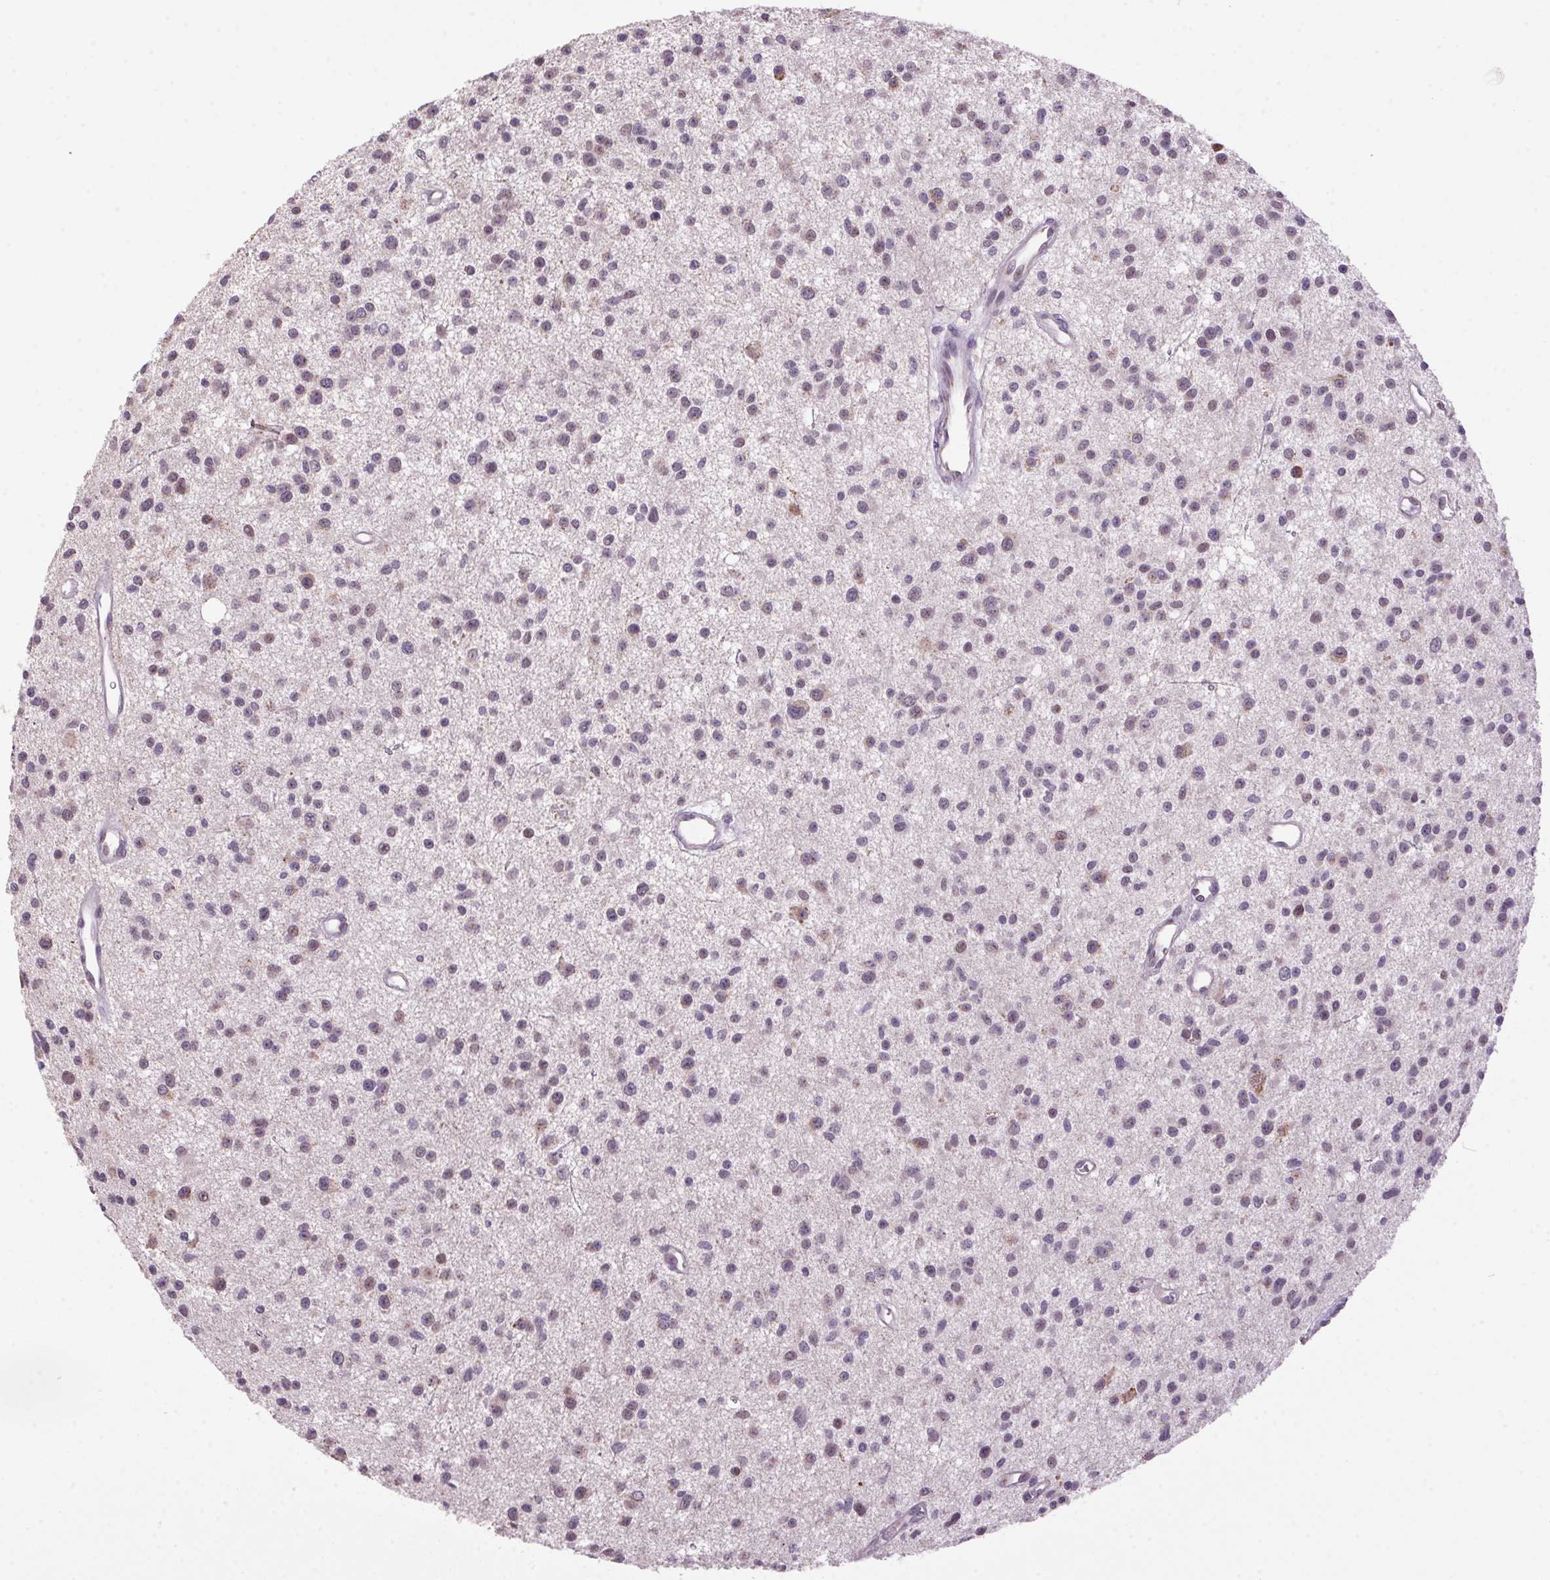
{"staining": {"intensity": "weak", "quantity": "<25%", "location": "cytoplasmic/membranous"}, "tissue": "glioma", "cell_type": "Tumor cells", "image_type": "cancer", "snomed": [{"axis": "morphology", "description": "Glioma, malignant, Low grade"}, {"axis": "topography", "description": "Brain"}], "caption": "The image shows no staining of tumor cells in glioma.", "gene": "AKR1E2", "patient": {"sex": "male", "age": 43}}